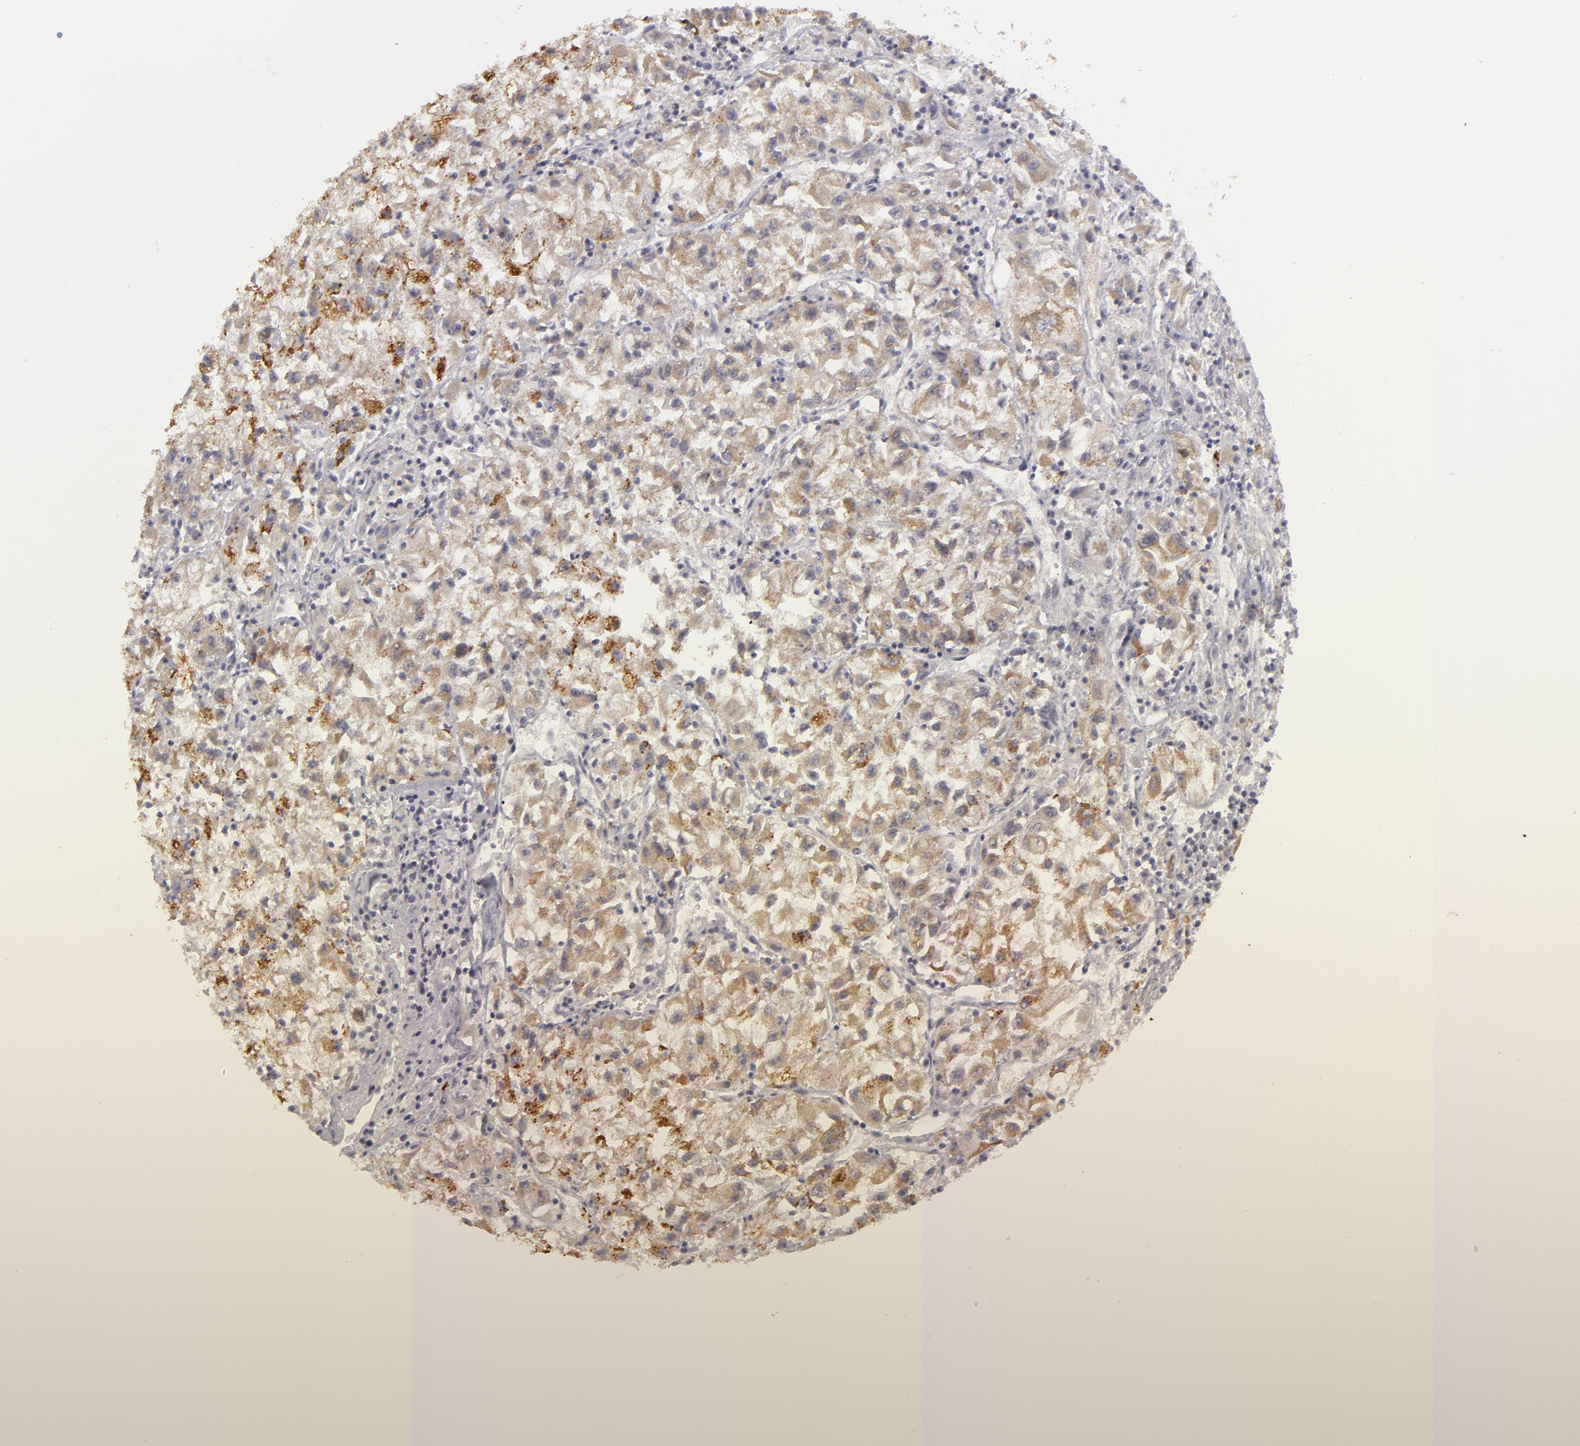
{"staining": {"intensity": "weak", "quantity": ">75%", "location": "cytoplasmic/membranous"}, "tissue": "renal cancer", "cell_type": "Tumor cells", "image_type": "cancer", "snomed": [{"axis": "morphology", "description": "Adenocarcinoma, NOS"}, {"axis": "topography", "description": "Kidney"}], "caption": "Immunohistochemical staining of renal adenocarcinoma demonstrates low levels of weak cytoplasmic/membranous protein staining in approximately >75% of tumor cells.", "gene": "EFS", "patient": {"sex": "male", "age": 59}}